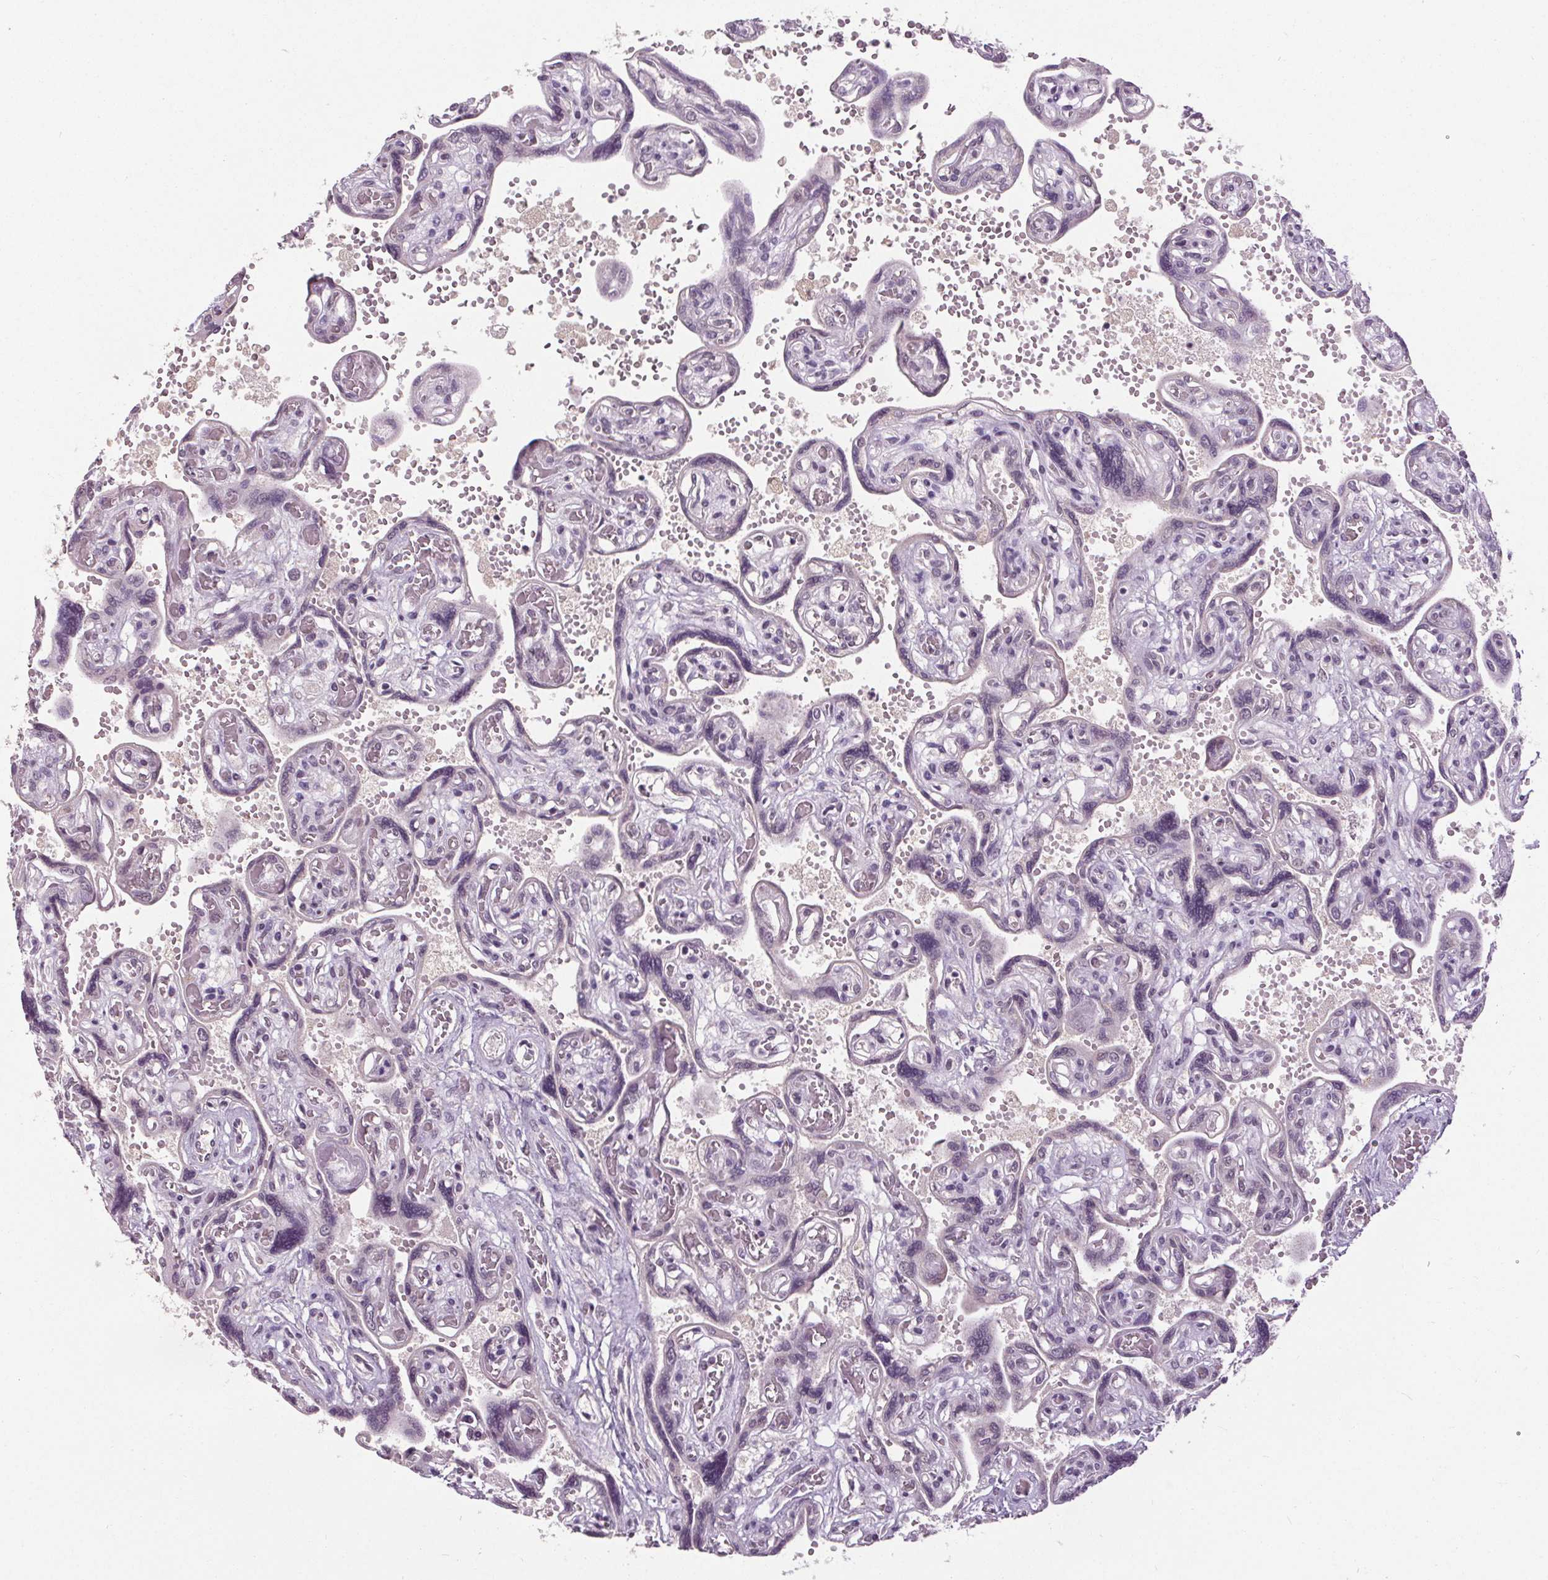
{"staining": {"intensity": "weak", "quantity": "<25%", "location": "nuclear"}, "tissue": "placenta", "cell_type": "Decidual cells", "image_type": "normal", "snomed": [{"axis": "morphology", "description": "Normal tissue, NOS"}, {"axis": "topography", "description": "Placenta"}], "caption": "DAB (3,3'-diaminobenzidine) immunohistochemical staining of benign placenta exhibits no significant expression in decidual cells.", "gene": "SLC2A9", "patient": {"sex": "female", "age": 32}}